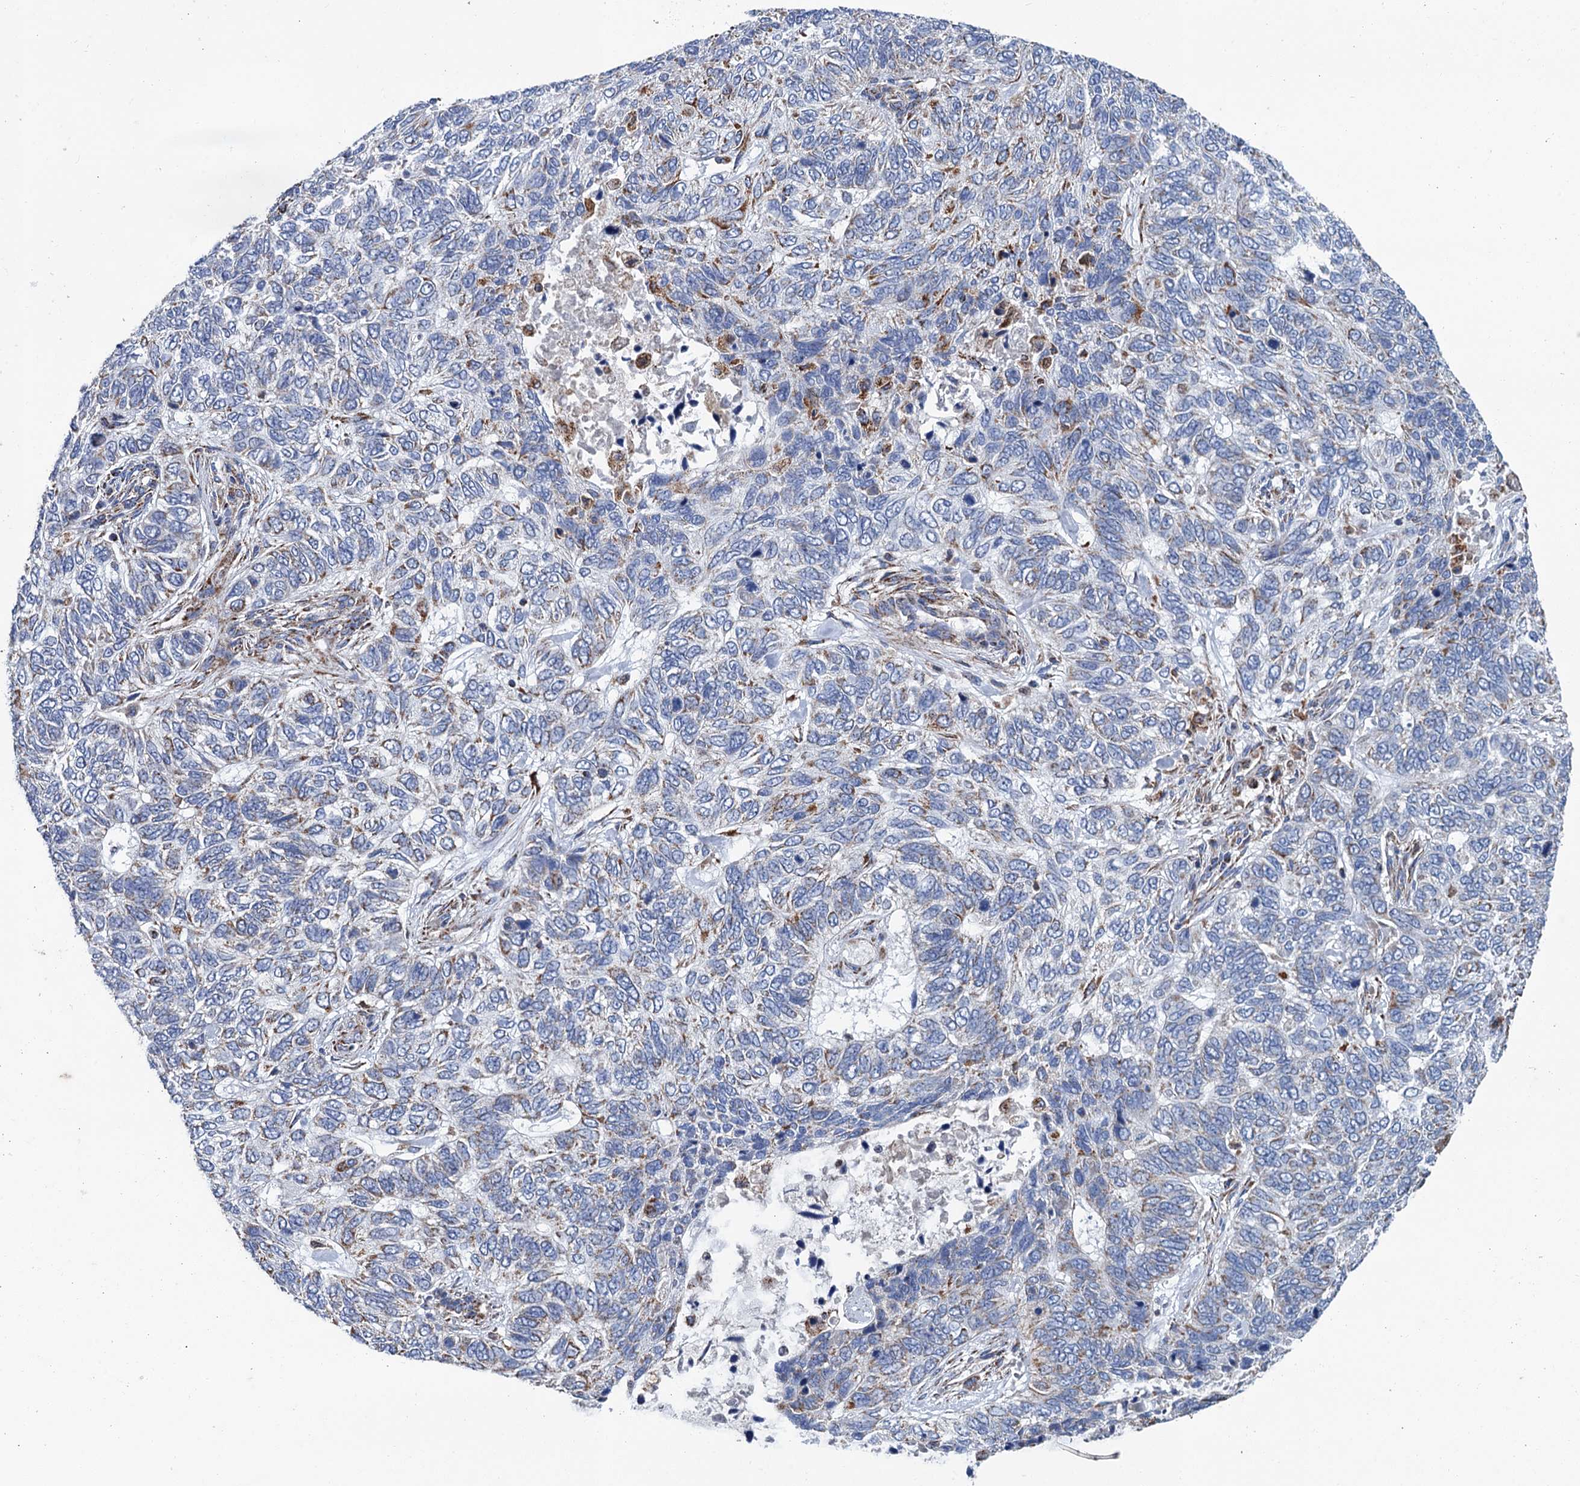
{"staining": {"intensity": "moderate", "quantity": "<25%", "location": "cytoplasmic/membranous"}, "tissue": "skin cancer", "cell_type": "Tumor cells", "image_type": "cancer", "snomed": [{"axis": "morphology", "description": "Basal cell carcinoma"}, {"axis": "topography", "description": "Skin"}], "caption": "Immunohistochemical staining of skin basal cell carcinoma exhibits low levels of moderate cytoplasmic/membranous protein positivity in about <25% of tumor cells. Ihc stains the protein of interest in brown and the nuclei are stained blue.", "gene": "IVD", "patient": {"sex": "female", "age": 65}}